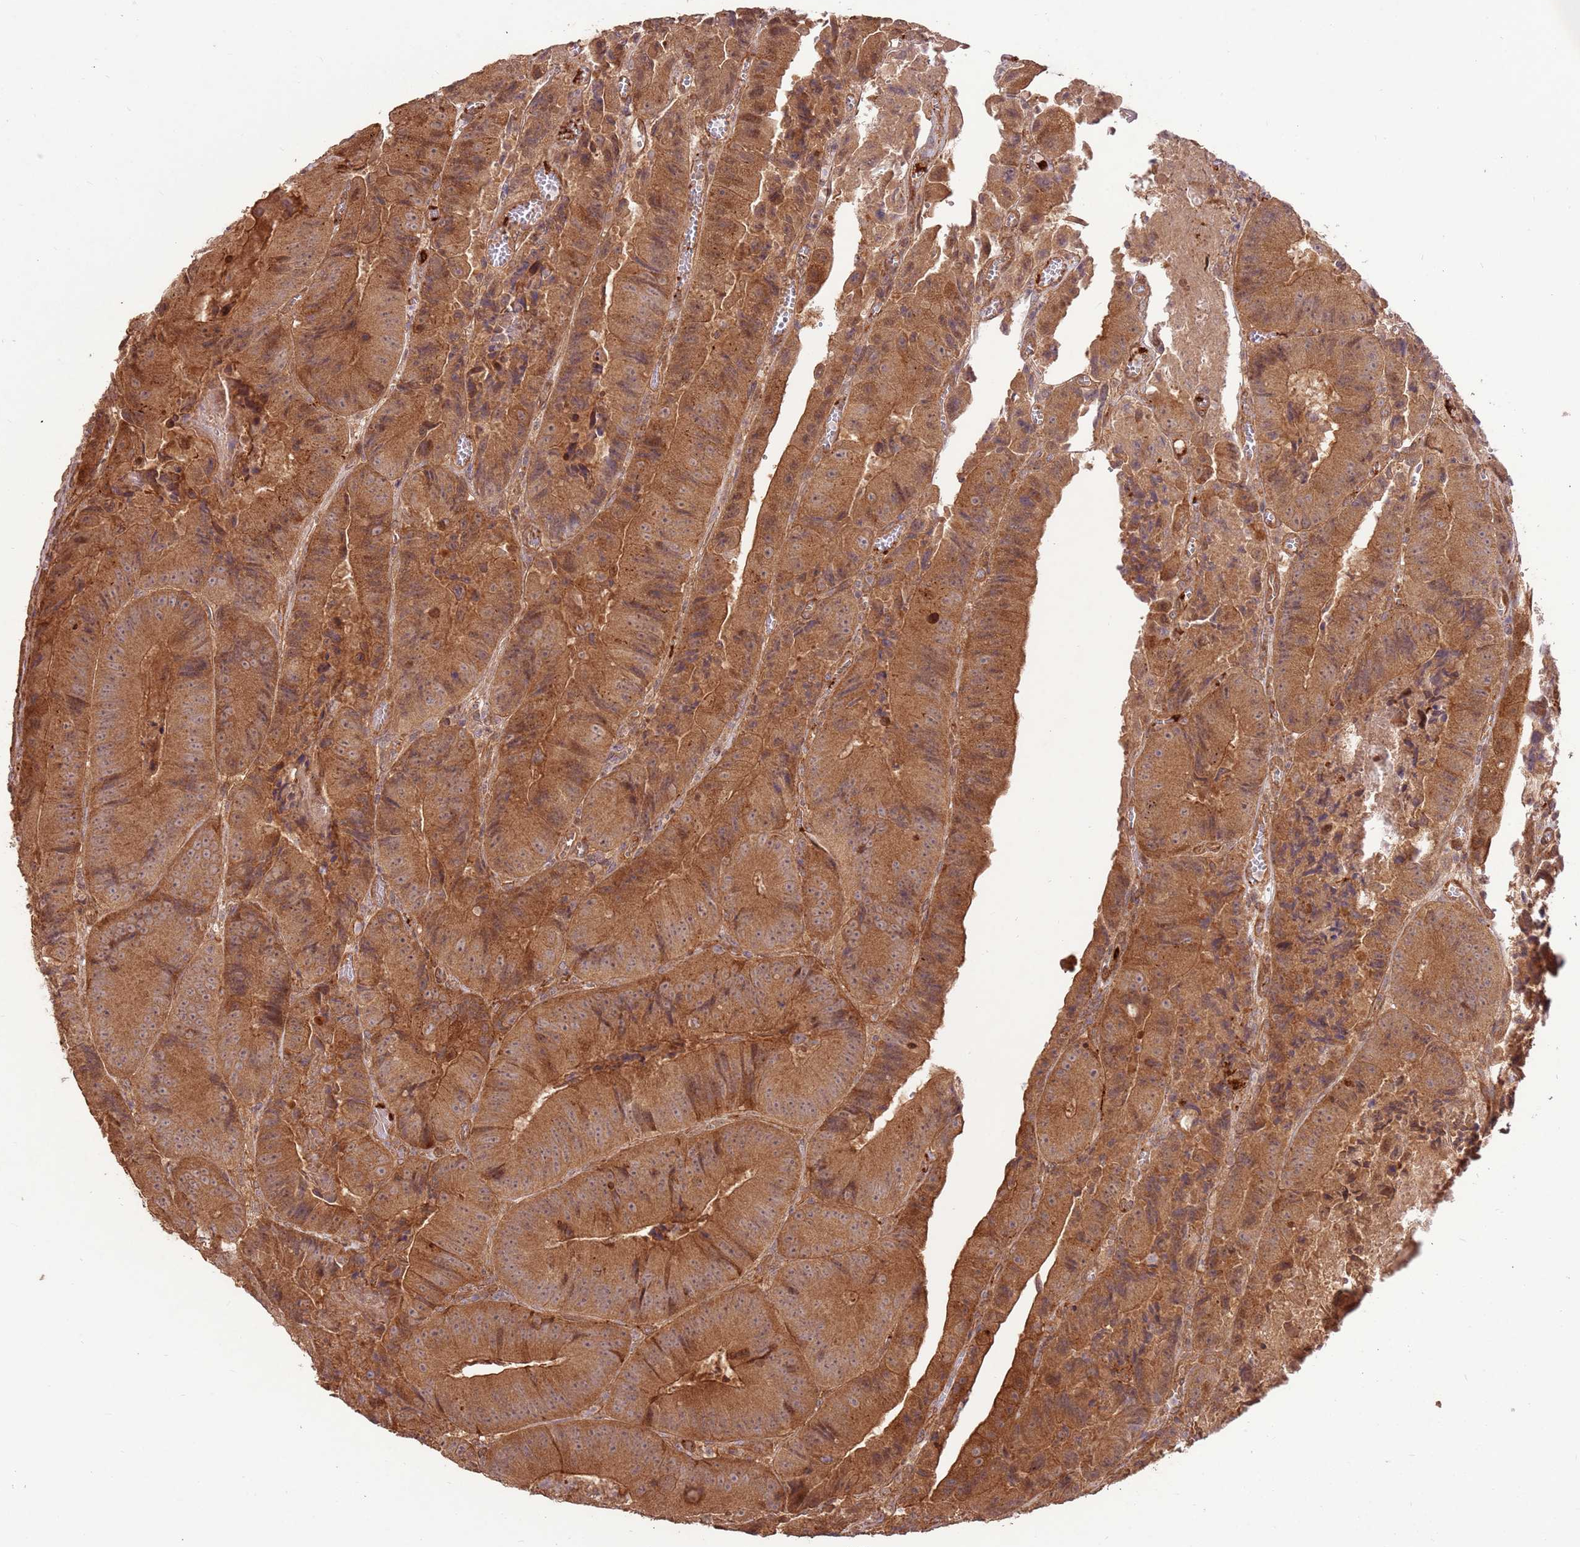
{"staining": {"intensity": "moderate", "quantity": ">75%", "location": "cytoplasmic/membranous"}, "tissue": "colorectal cancer", "cell_type": "Tumor cells", "image_type": "cancer", "snomed": [{"axis": "morphology", "description": "Adenocarcinoma, NOS"}, {"axis": "topography", "description": "Colon"}], "caption": "Protein expression analysis of human colorectal adenocarcinoma reveals moderate cytoplasmic/membranous positivity in about >75% of tumor cells.", "gene": "CCDC112", "patient": {"sex": "female", "age": 86}}